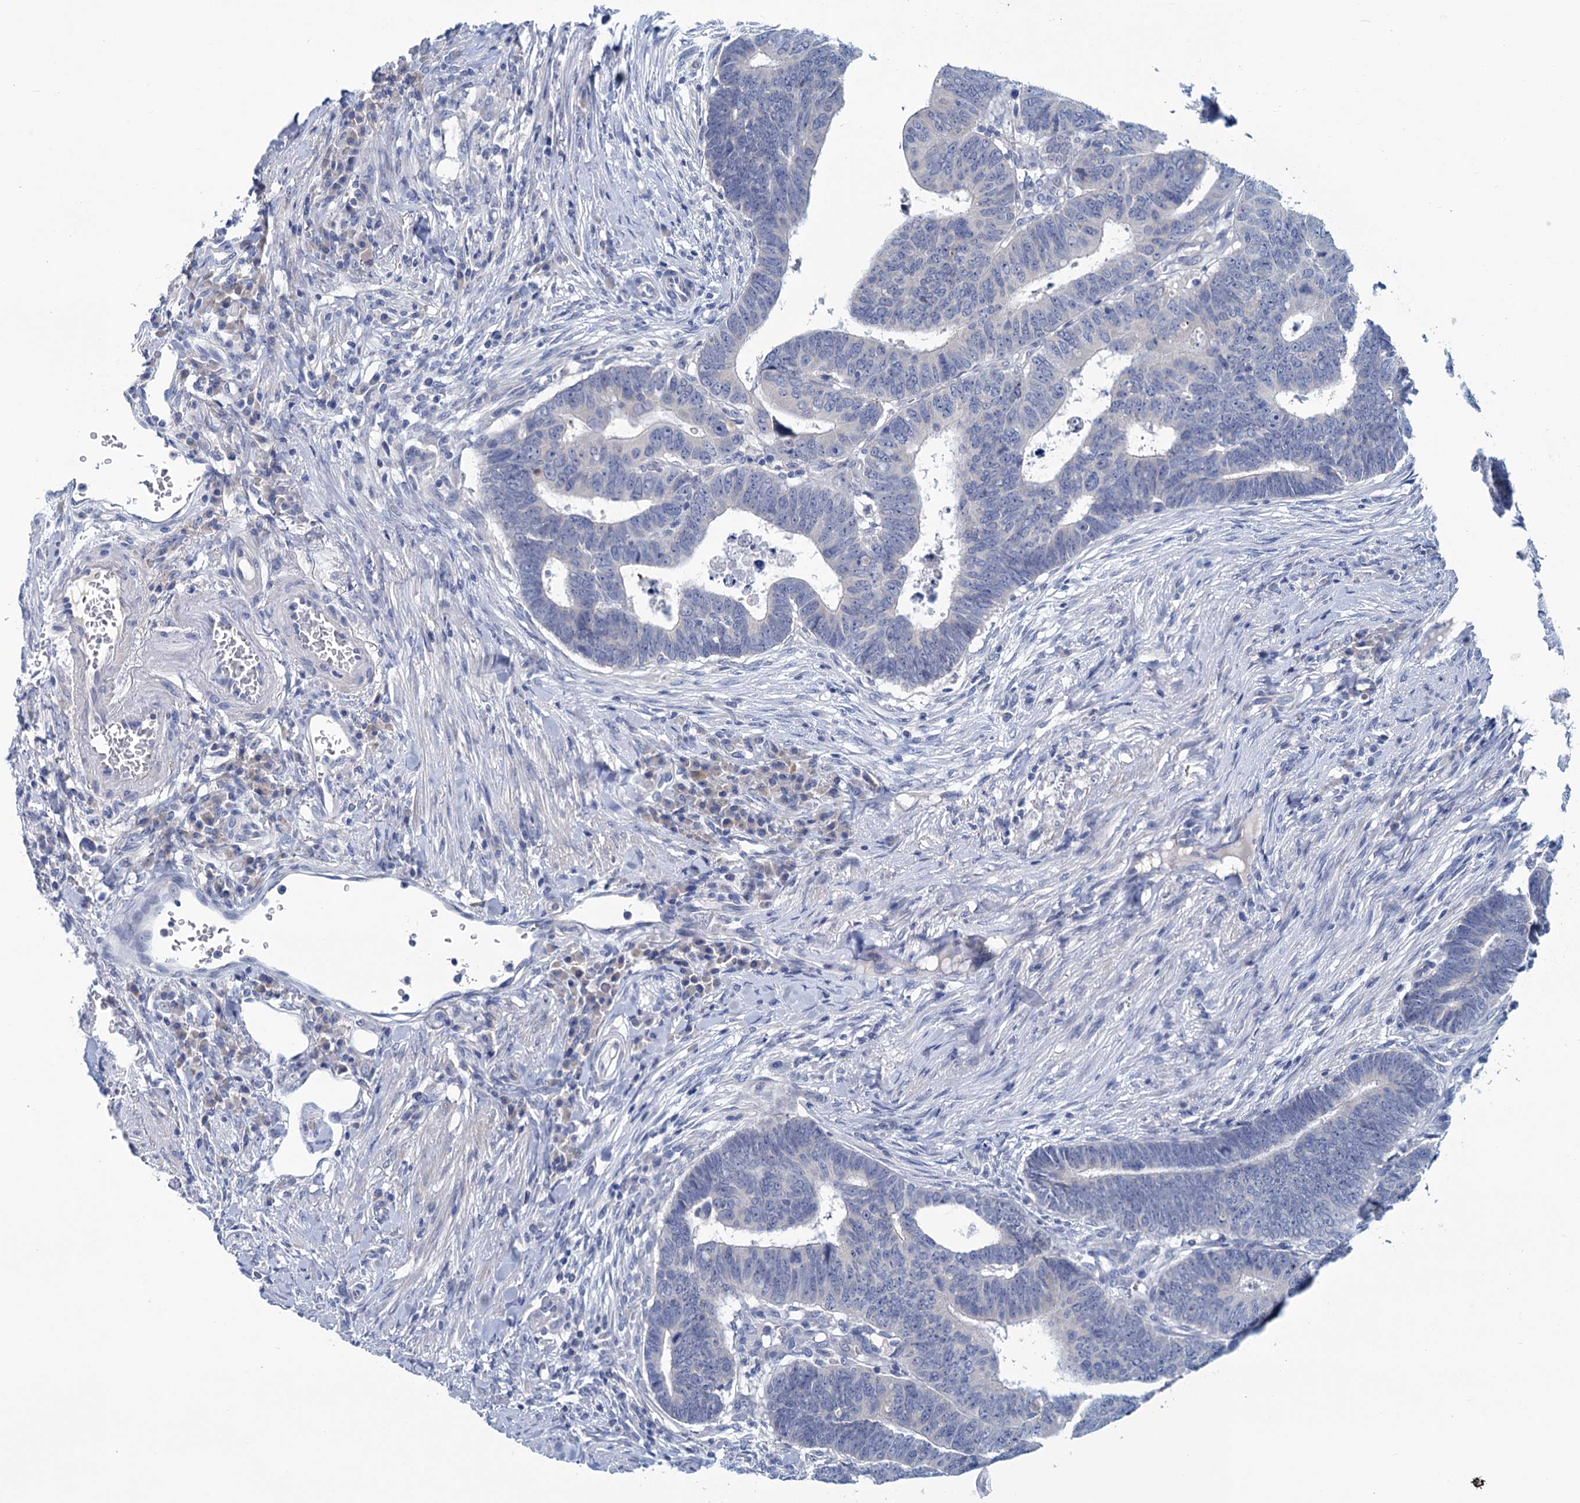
{"staining": {"intensity": "negative", "quantity": "none", "location": "none"}, "tissue": "colorectal cancer", "cell_type": "Tumor cells", "image_type": "cancer", "snomed": [{"axis": "morphology", "description": "Normal tissue, NOS"}, {"axis": "morphology", "description": "Adenocarcinoma, NOS"}, {"axis": "topography", "description": "Rectum"}], "caption": "Immunohistochemistry (IHC) of human colorectal cancer (adenocarcinoma) shows no staining in tumor cells.", "gene": "MYOZ3", "patient": {"sex": "female", "age": 65}}